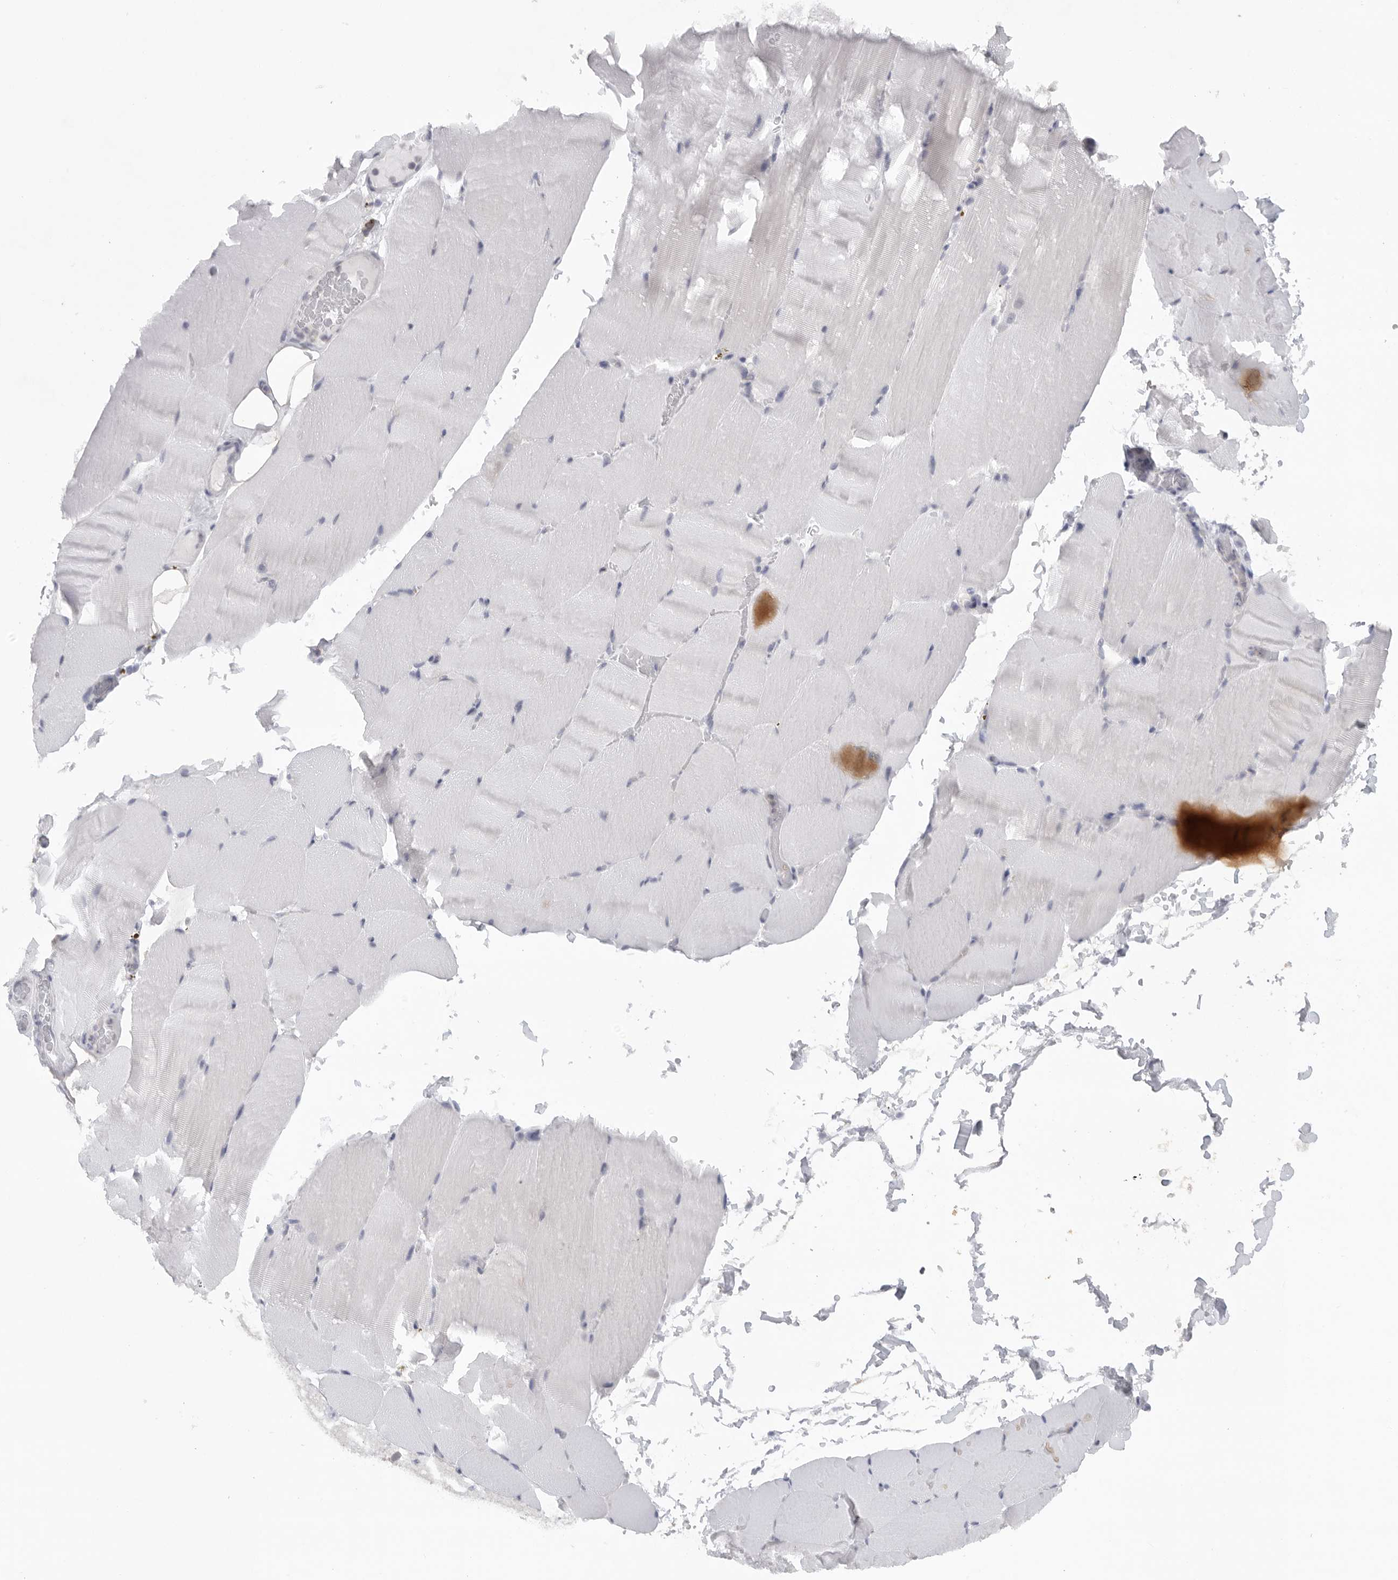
{"staining": {"intensity": "negative", "quantity": "none", "location": "none"}, "tissue": "skeletal muscle", "cell_type": "Myocytes", "image_type": "normal", "snomed": [{"axis": "morphology", "description": "Normal tissue, NOS"}, {"axis": "topography", "description": "Skeletal muscle"}, {"axis": "topography", "description": "Parathyroid gland"}], "caption": "A high-resolution histopathology image shows immunohistochemistry (IHC) staining of normal skeletal muscle, which shows no significant expression in myocytes.", "gene": "TMEM69", "patient": {"sex": "female", "age": 37}}